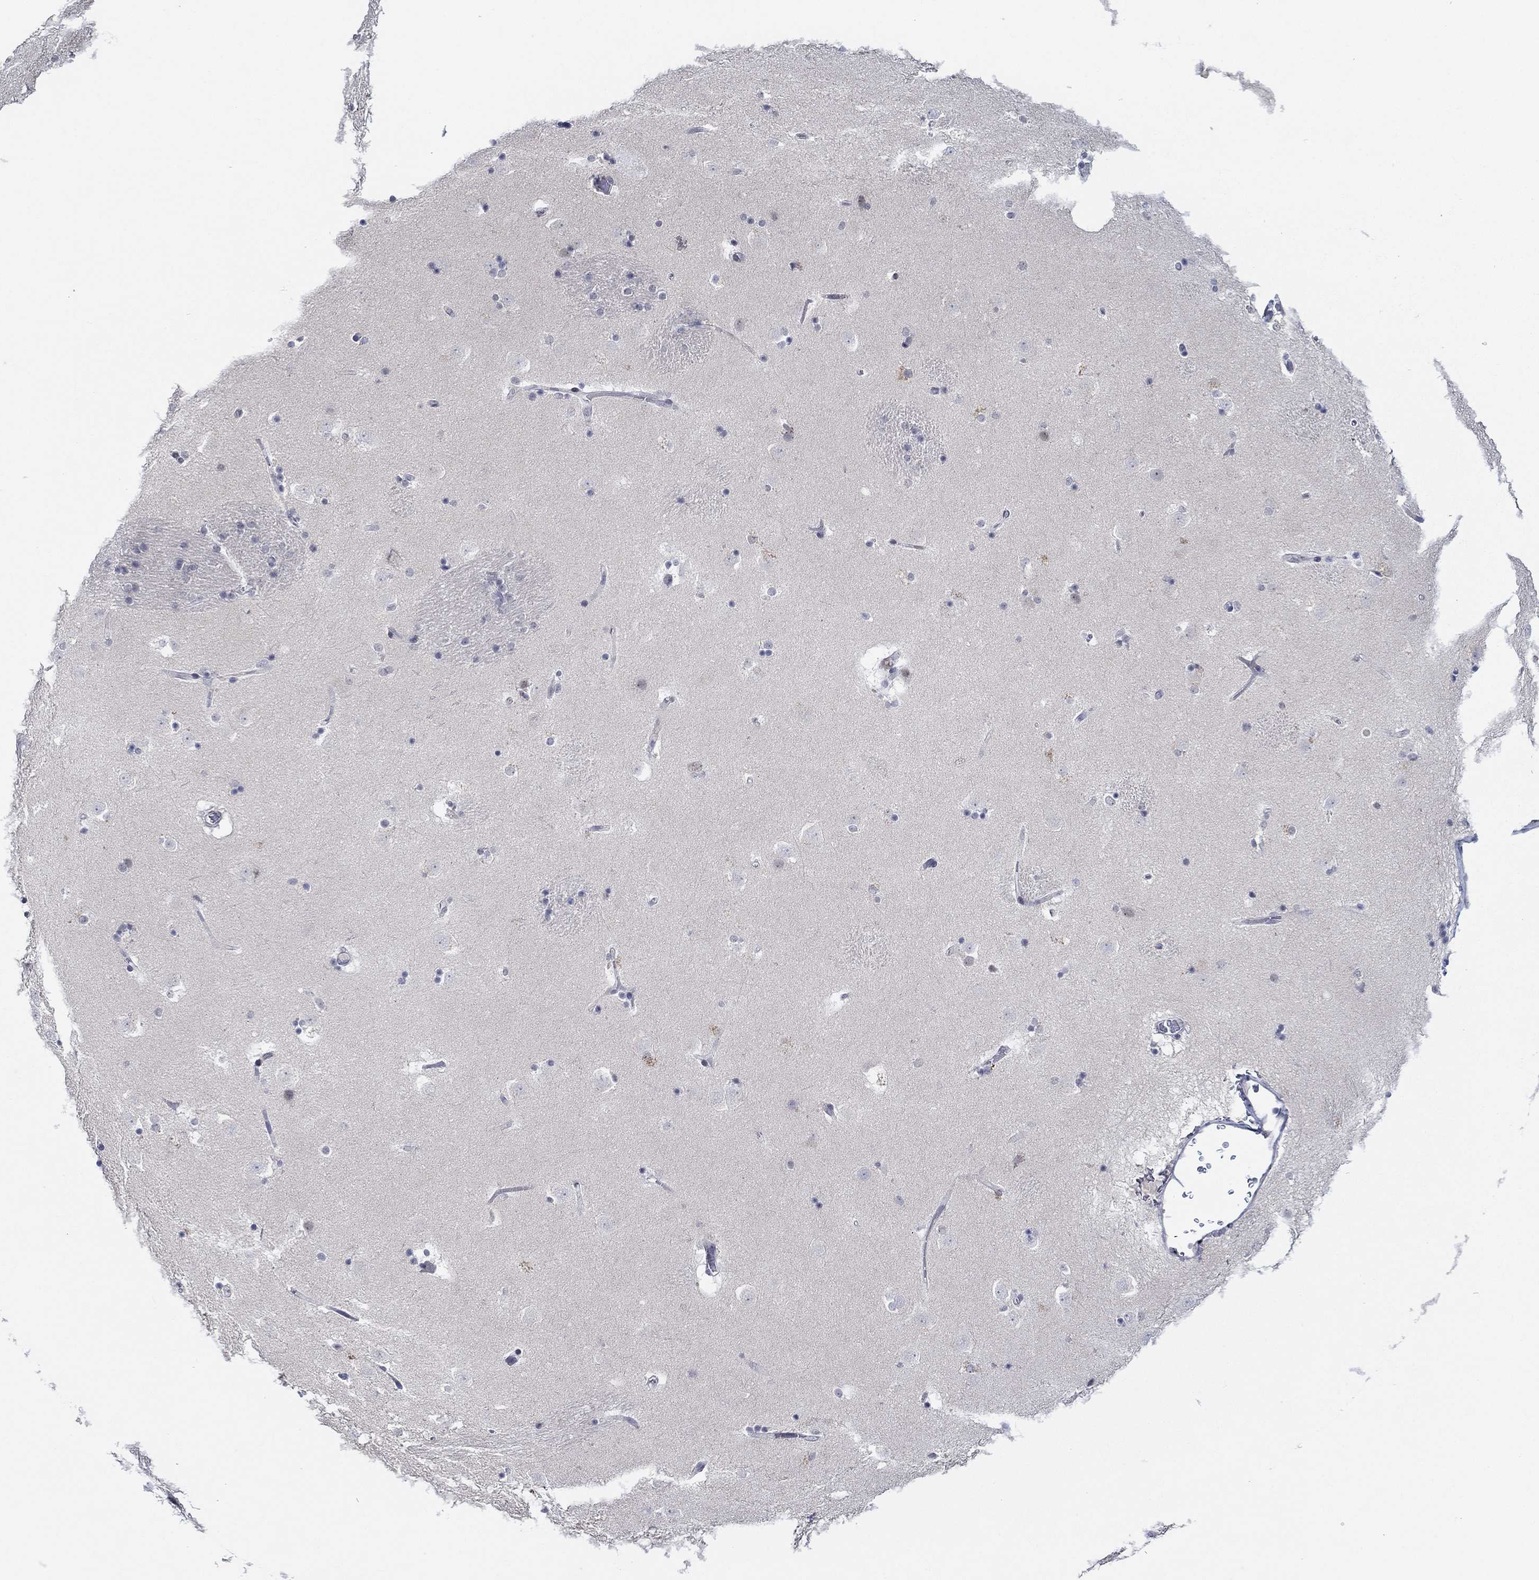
{"staining": {"intensity": "negative", "quantity": "none", "location": "none"}, "tissue": "caudate", "cell_type": "Glial cells", "image_type": "normal", "snomed": [{"axis": "morphology", "description": "Normal tissue, NOS"}, {"axis": "topography", "description": "Lateral ventricle wall"}], "caption": "This photomicrograph is of benign caudate stained with immunohistochemistry to label a protein in brown with the nuclei are counter-stained blue. There is no expression in glial cells.", "gene": "SLC34A1", "patient": {"sex": "male", "age": 51}}